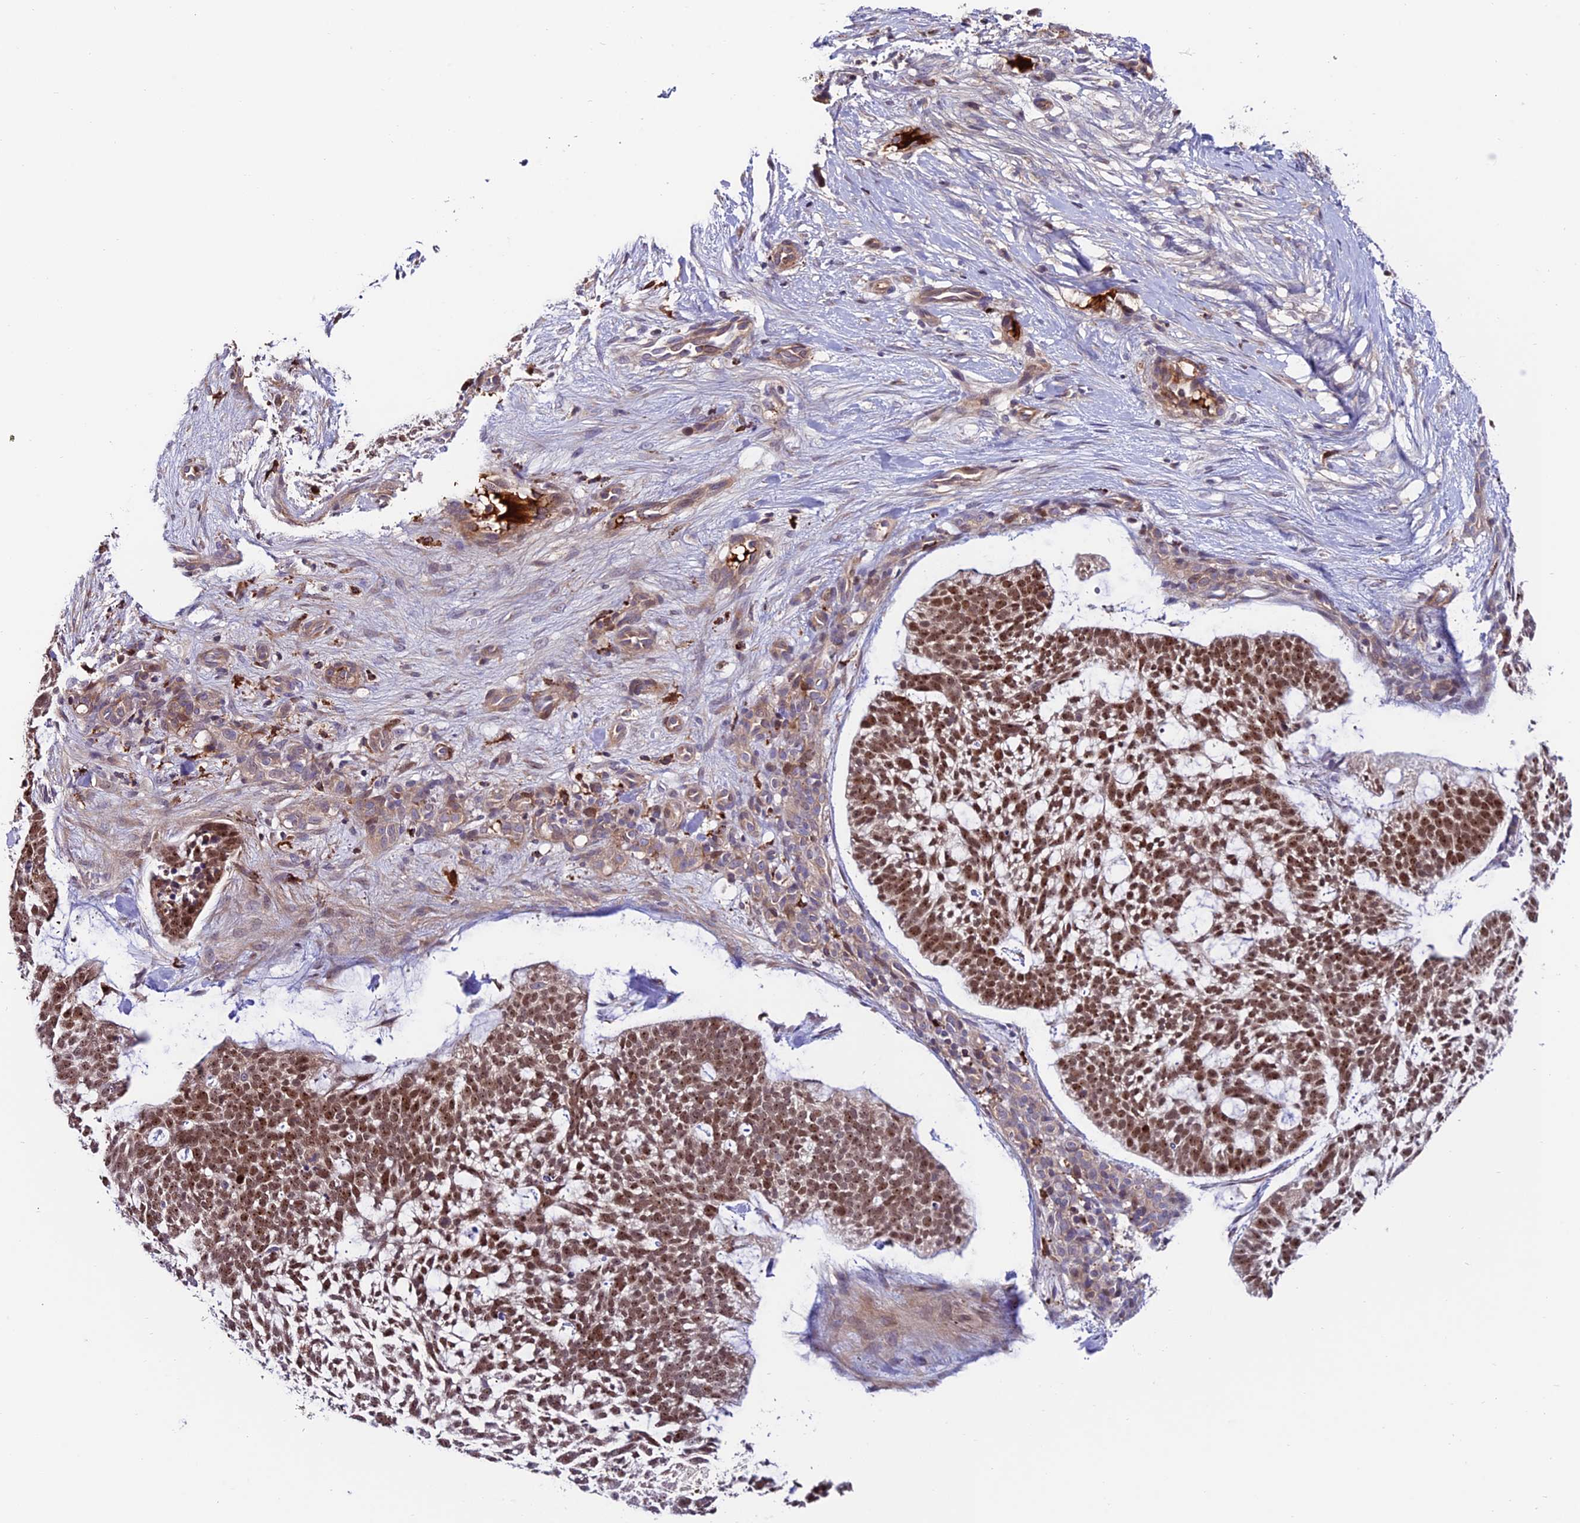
{"staining": {"intensity": "moderate", "quantity": ">75%", "location": "nuclear"}, "tissue": "skin cancer", "cell_type": "Tumor cells", "image_type": "cancer", "snomed": [{"axis": "morphology", "description": "Basal cell carcinoma"}, {"axis": "topography", "description": "Skin"}], "caption": "Basal cell carcinoma (skin) stained for a protein demonstrates moderate nuclear positivity in tumor cells. The staining was performed using DAB (3,3'-diaminobenzidine) to visualize the protein expression in brown, while the nuclei were stained in blue with hematoxylin (Magnification: 20x).", "gene": "ARHGEF18", "patient": {"sex": "male", "age": 88}}